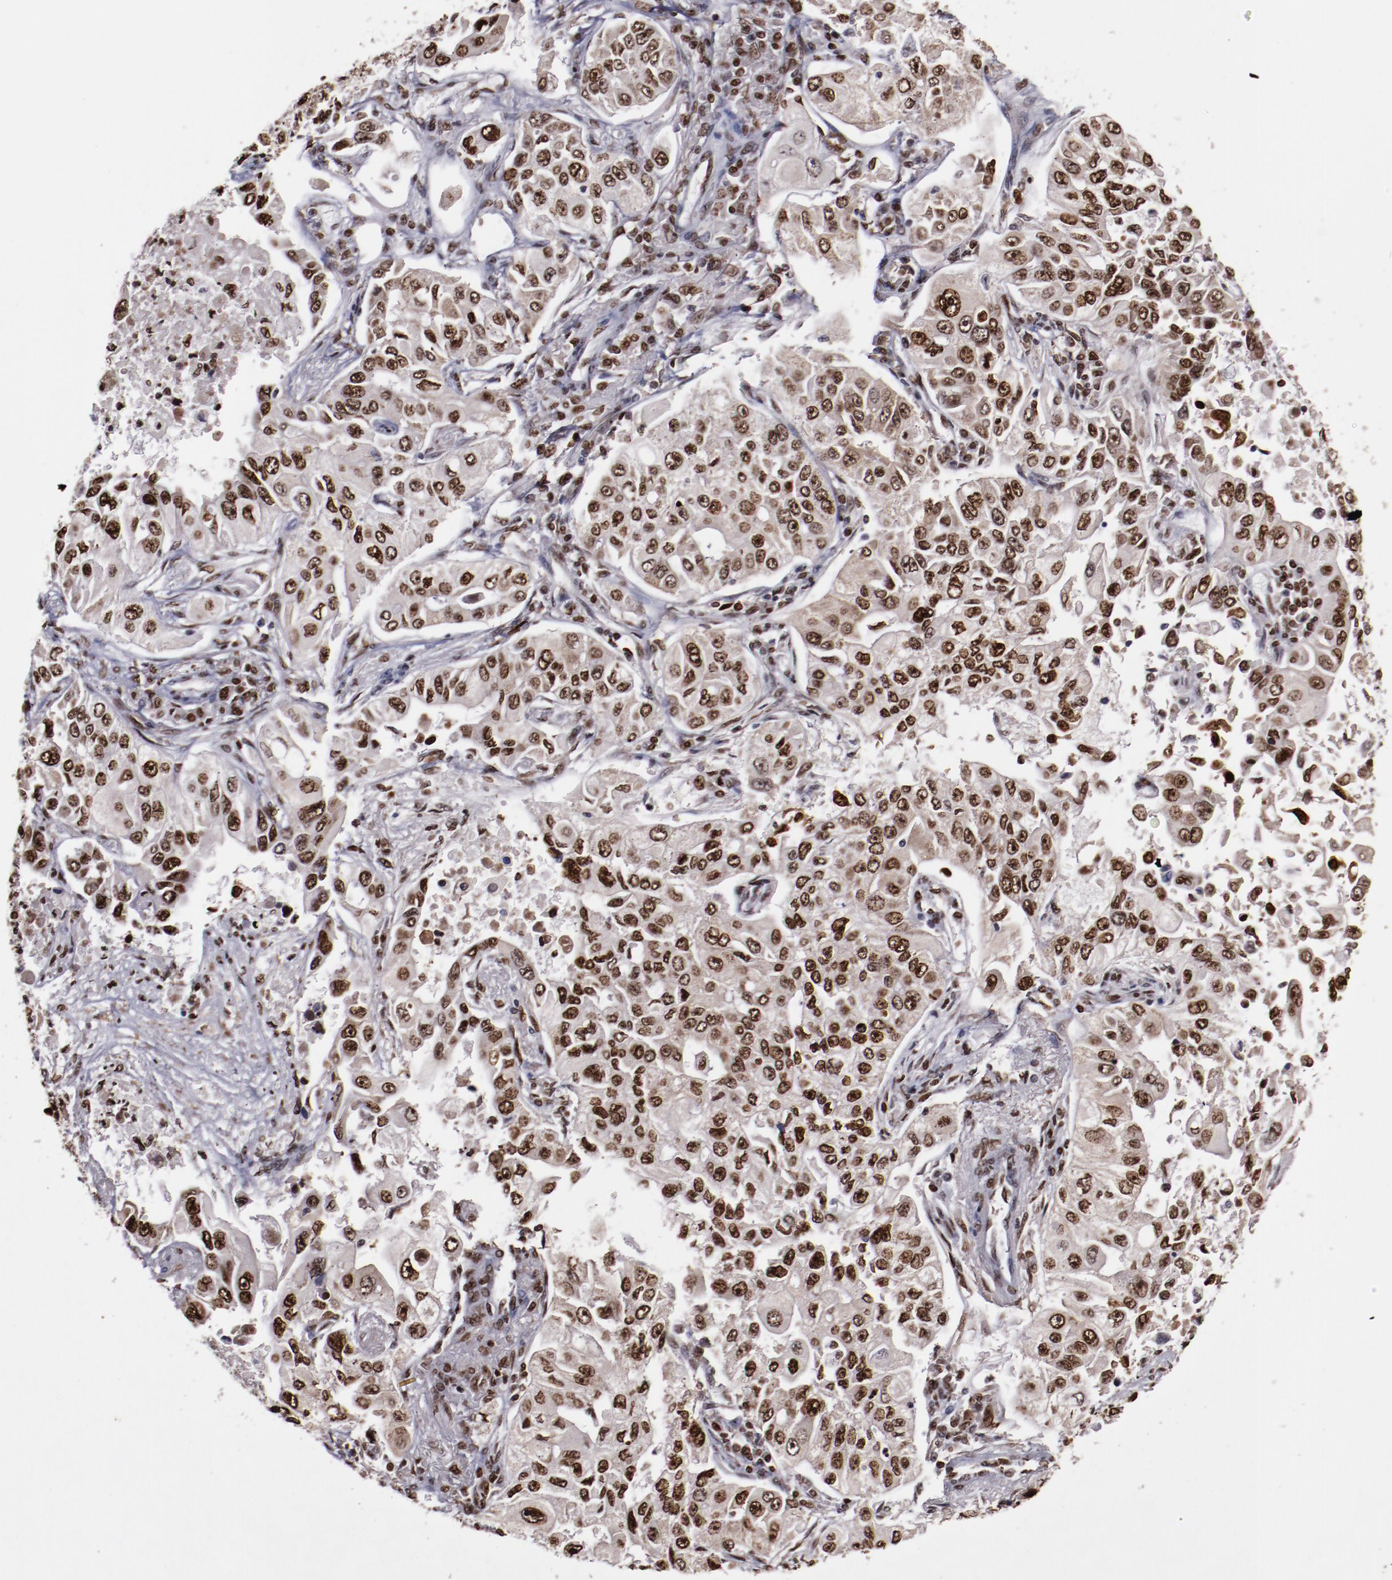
{"staining": {"intensity": "weak", "quantity": ">75%", "location": "nuclear"}, "tissue": "lung cancer", "cell_type": "Tumor cells", "image_type": "cancer", "snomed": [{"axis": "morphology", "description": "Adenocarcinoma, NOS"}, {"axis": "topography", "description": "Lung"}], "caption": "IHC of human lung adenocarcinoma shows low levels of weak nuclear positivity in approximately >75% of tumor cells. The protein of interest is shown in brown color, while the nuclei are stained blue.", "gene": "APEX1", "patient": {"sex": "male", "age": 84}}